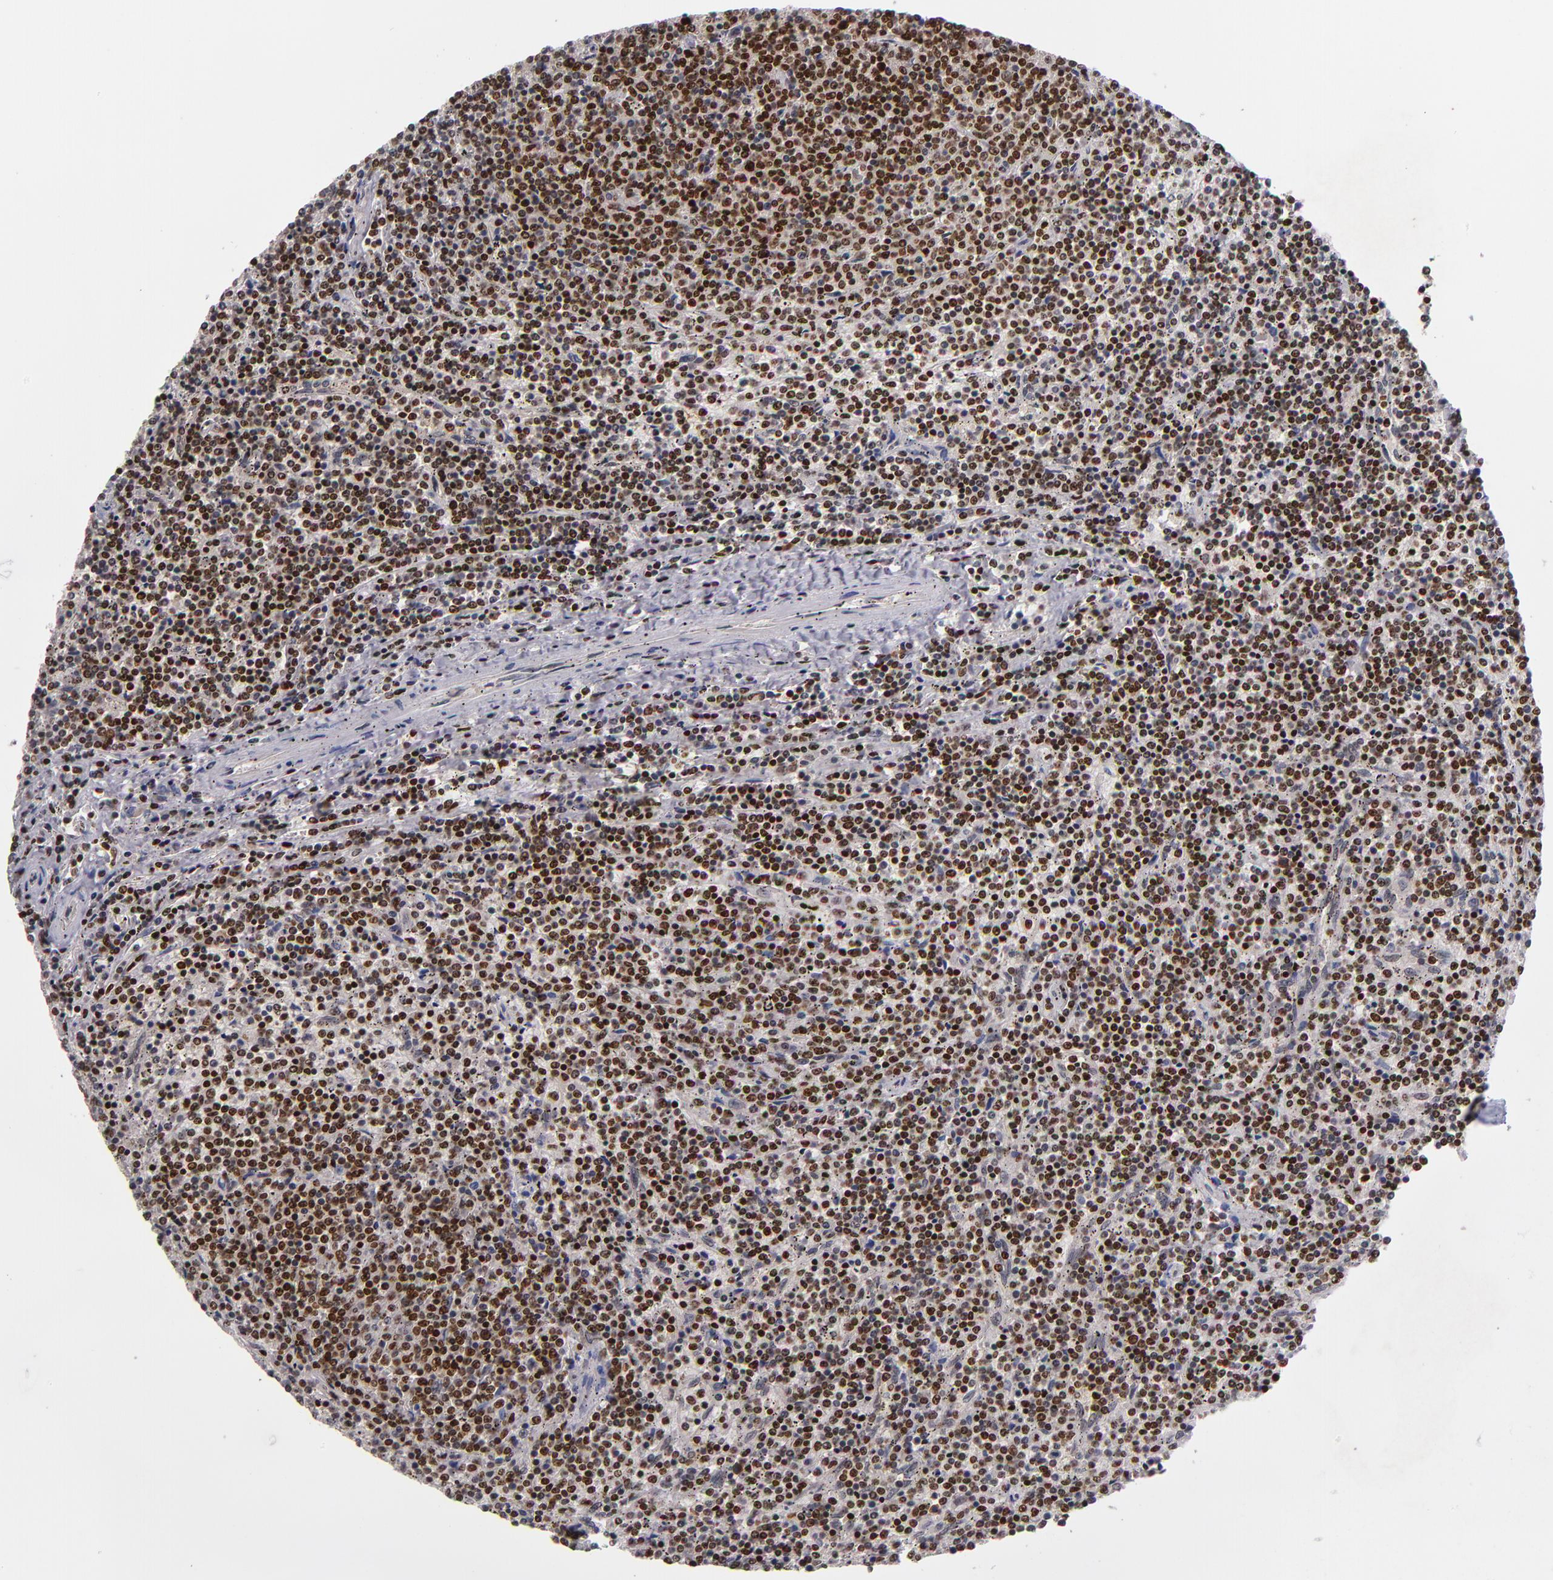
{"staining": {"intensity": "moderate", "quantity": "25%-75%", "location": "nuclear"}, "tissue": "lymphoma", "cell_type": "Tumor cells", "image_type": "cancer", "snomed": [{"axis": "morphology", "description": "Malignant lymphoma, non-Hodgkin's type, Low grade"}, {"axis": "topography", "description": "Spleen"}], "caption": "Immunohistochemistry (IHC) photomicrograph of low-grade malignant lymphoma, non-Hodgkin's type stained for a protein (brown), which displays medium levels of moderate nuclear staining in about 25%-75% of tumor cells.", "gene": "KDM6A", "patient": {"sex": "female", "age": 50}}